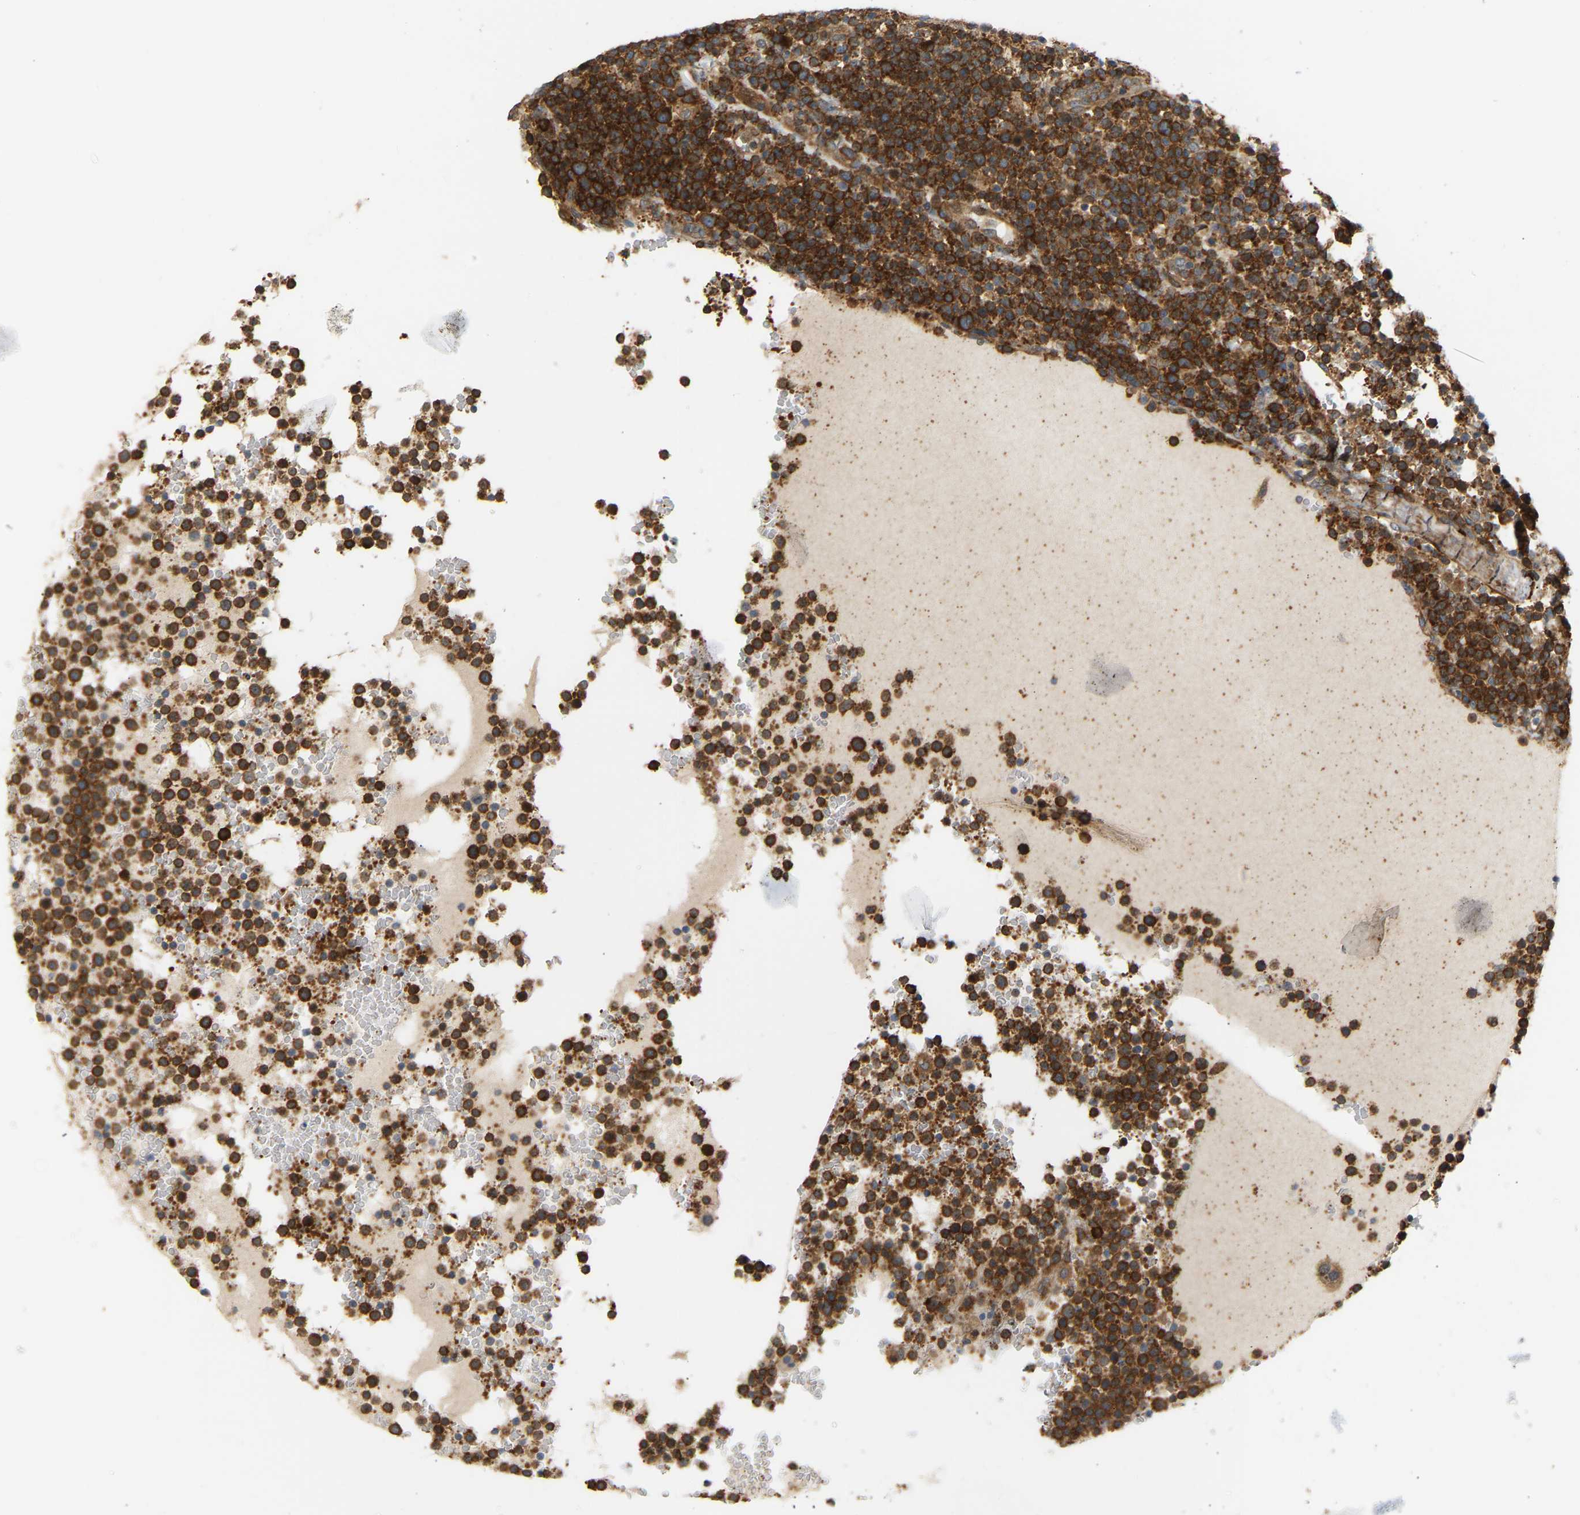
{"staining": {"intensity": "strong", "quantity": ">75%", "location": "cytoplasmic/membranous"}, "tissue": "lymphoma", "cell_type": "Tumor cells", "image_type": "cancer", "snomed": [{"axis": "morphology", "description": "Malignant lymphoma, non-Hodgkin's type, High grade"}, {"axis": "topography", "description": "Lymph node"}], "caption": "Protein expression analysis of human high-grade malignant lymphoma, non-Hodgkin's type reveals strong cytoplasmic/membranous positivity in approximately >75% of tumor cells. (DAB (3,3'-diaminobenzidine) = brown stain, brightfield microscopy at high magnification).", "gene": "PLCG2", "patient": {"sex": "male", "age": 61}}